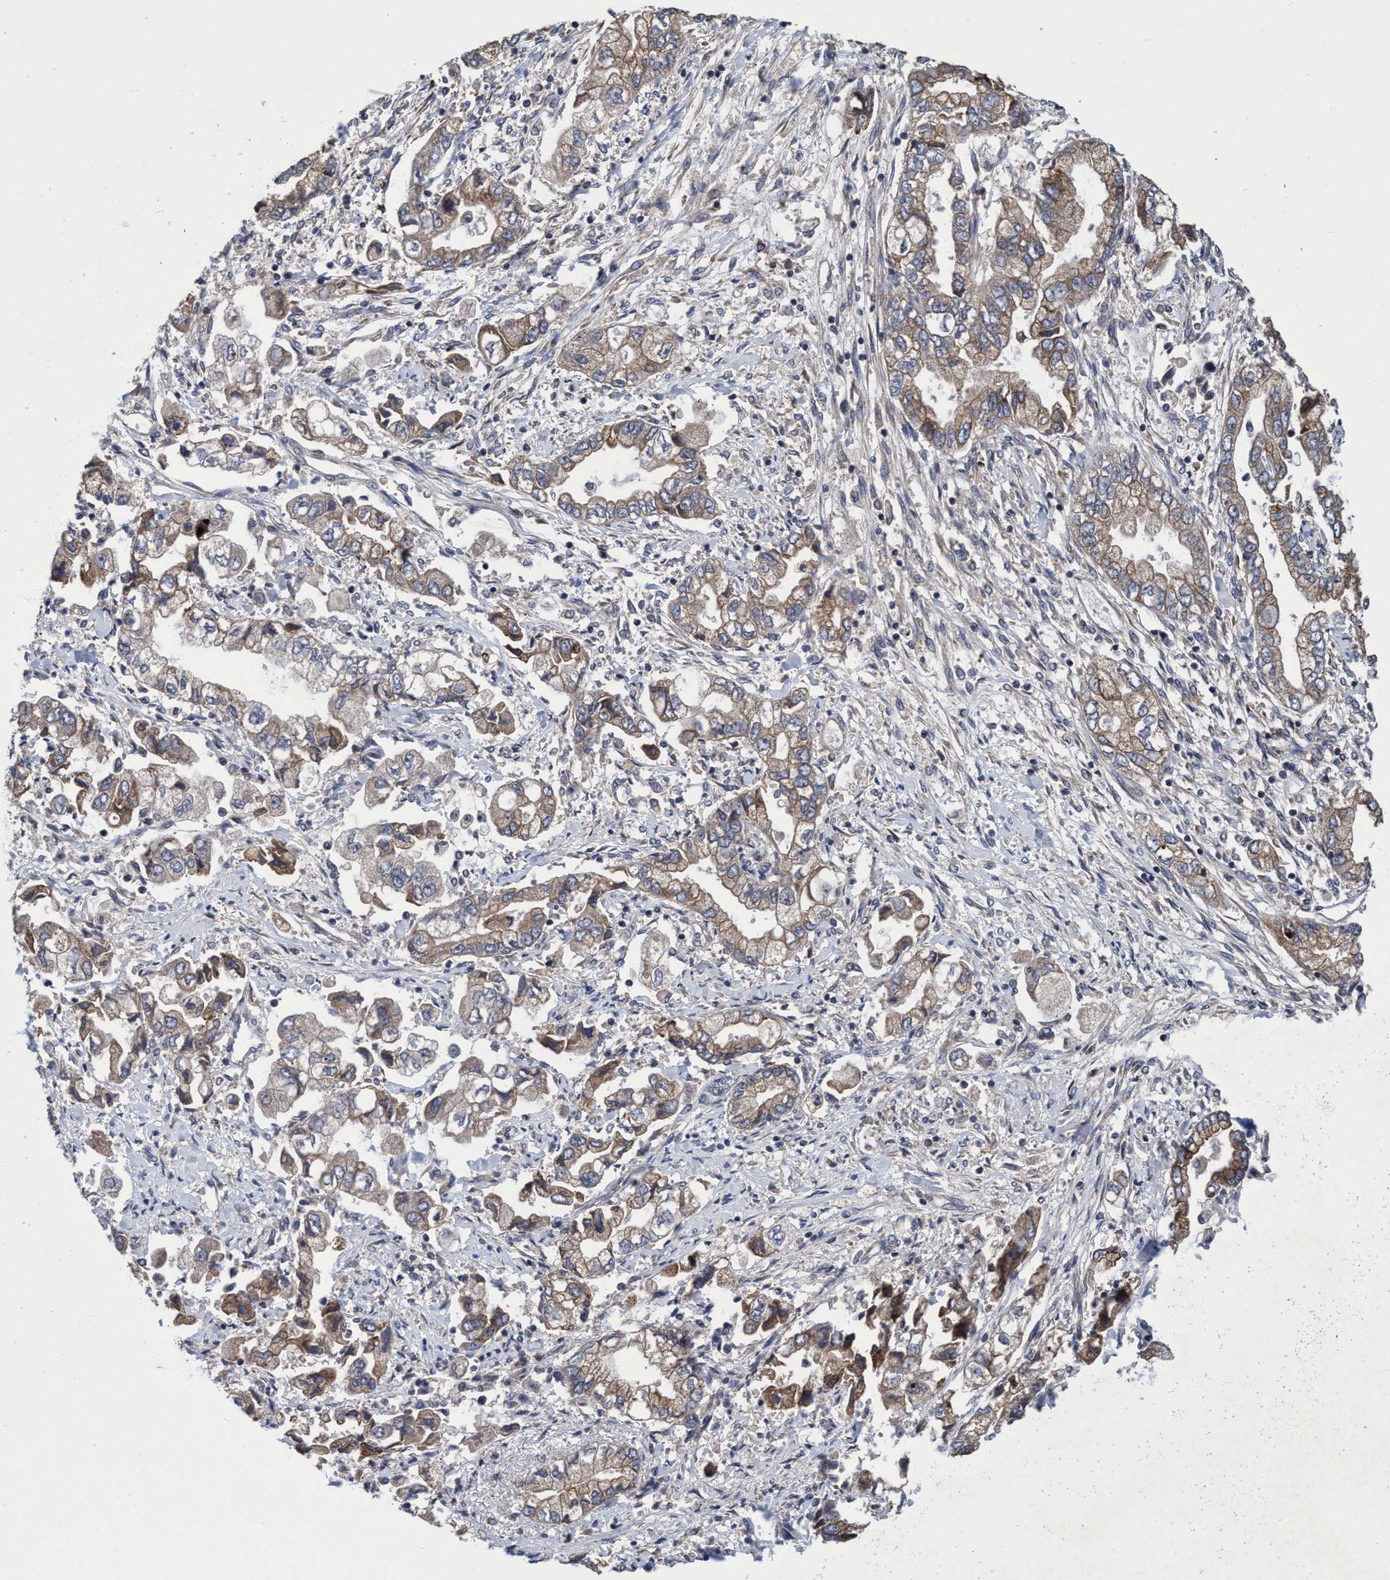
{"staining": {"intensity": "weak", "quantity": ">75%", "location": "cytoplasmic/membranous"}, "tissue": "stomach cancer", "cell_type": "Tumor cells", "image_type": "cancer", "snomed": [{"axis": "morphology", "description": "Normal tissue, NOS"}, {"axis": "morphology", "description": "Adenocarcinoma, NOS"}, {"axis": "topography", "description": "Stomach"}], "caption": "Immunohistochemical staining of human stomach cancer (adenocarcinoma) shows low levels of weak cytoplasmic/membranous protein expression in approximately >75% of tumor cells.", "gene": "CALCOCO2", "patient": {"sex": "male", "age": 62}}